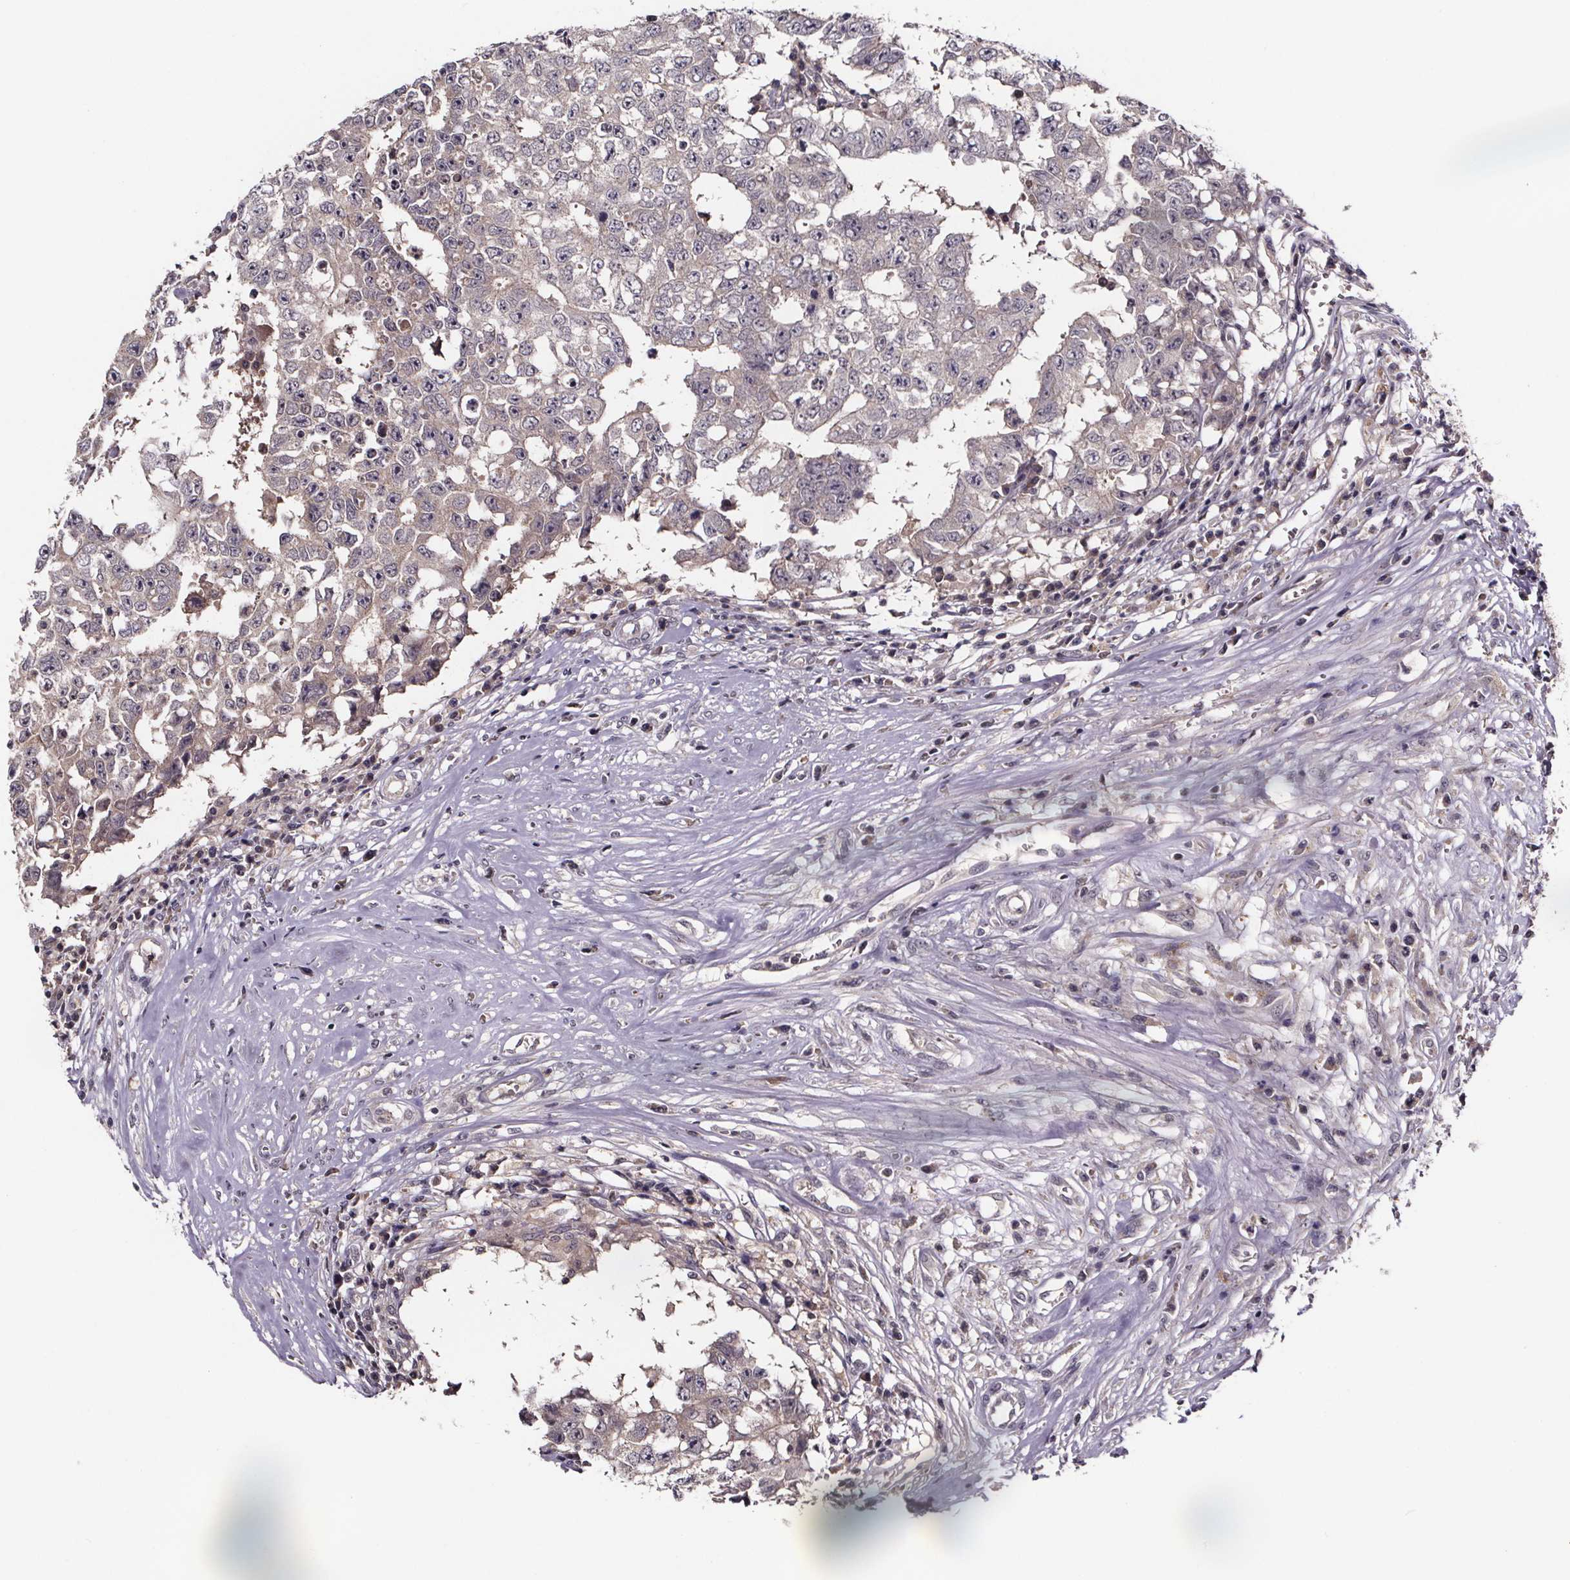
{"staining": {"intensity": "negative", "quantity": "none", "location": "none"}, "tissue": "testis cancer", "cell_type": "Tumor cells", "image_type": "cancer", "snomed": [{"axis": "morphology", "description": "Carcinoma, Embryonal, NOS"}, {"axis": "topography", "description": "Testis"}], "caption": "Micrograph shows no significant protein positivity in tumor cells of testis cancer. The staining is performed using DAB brown chromogen with nuclei counter-stained in using hematoxylin.", "gene": "SMIM1", "patient": {"sex": "male", "age": 36}}